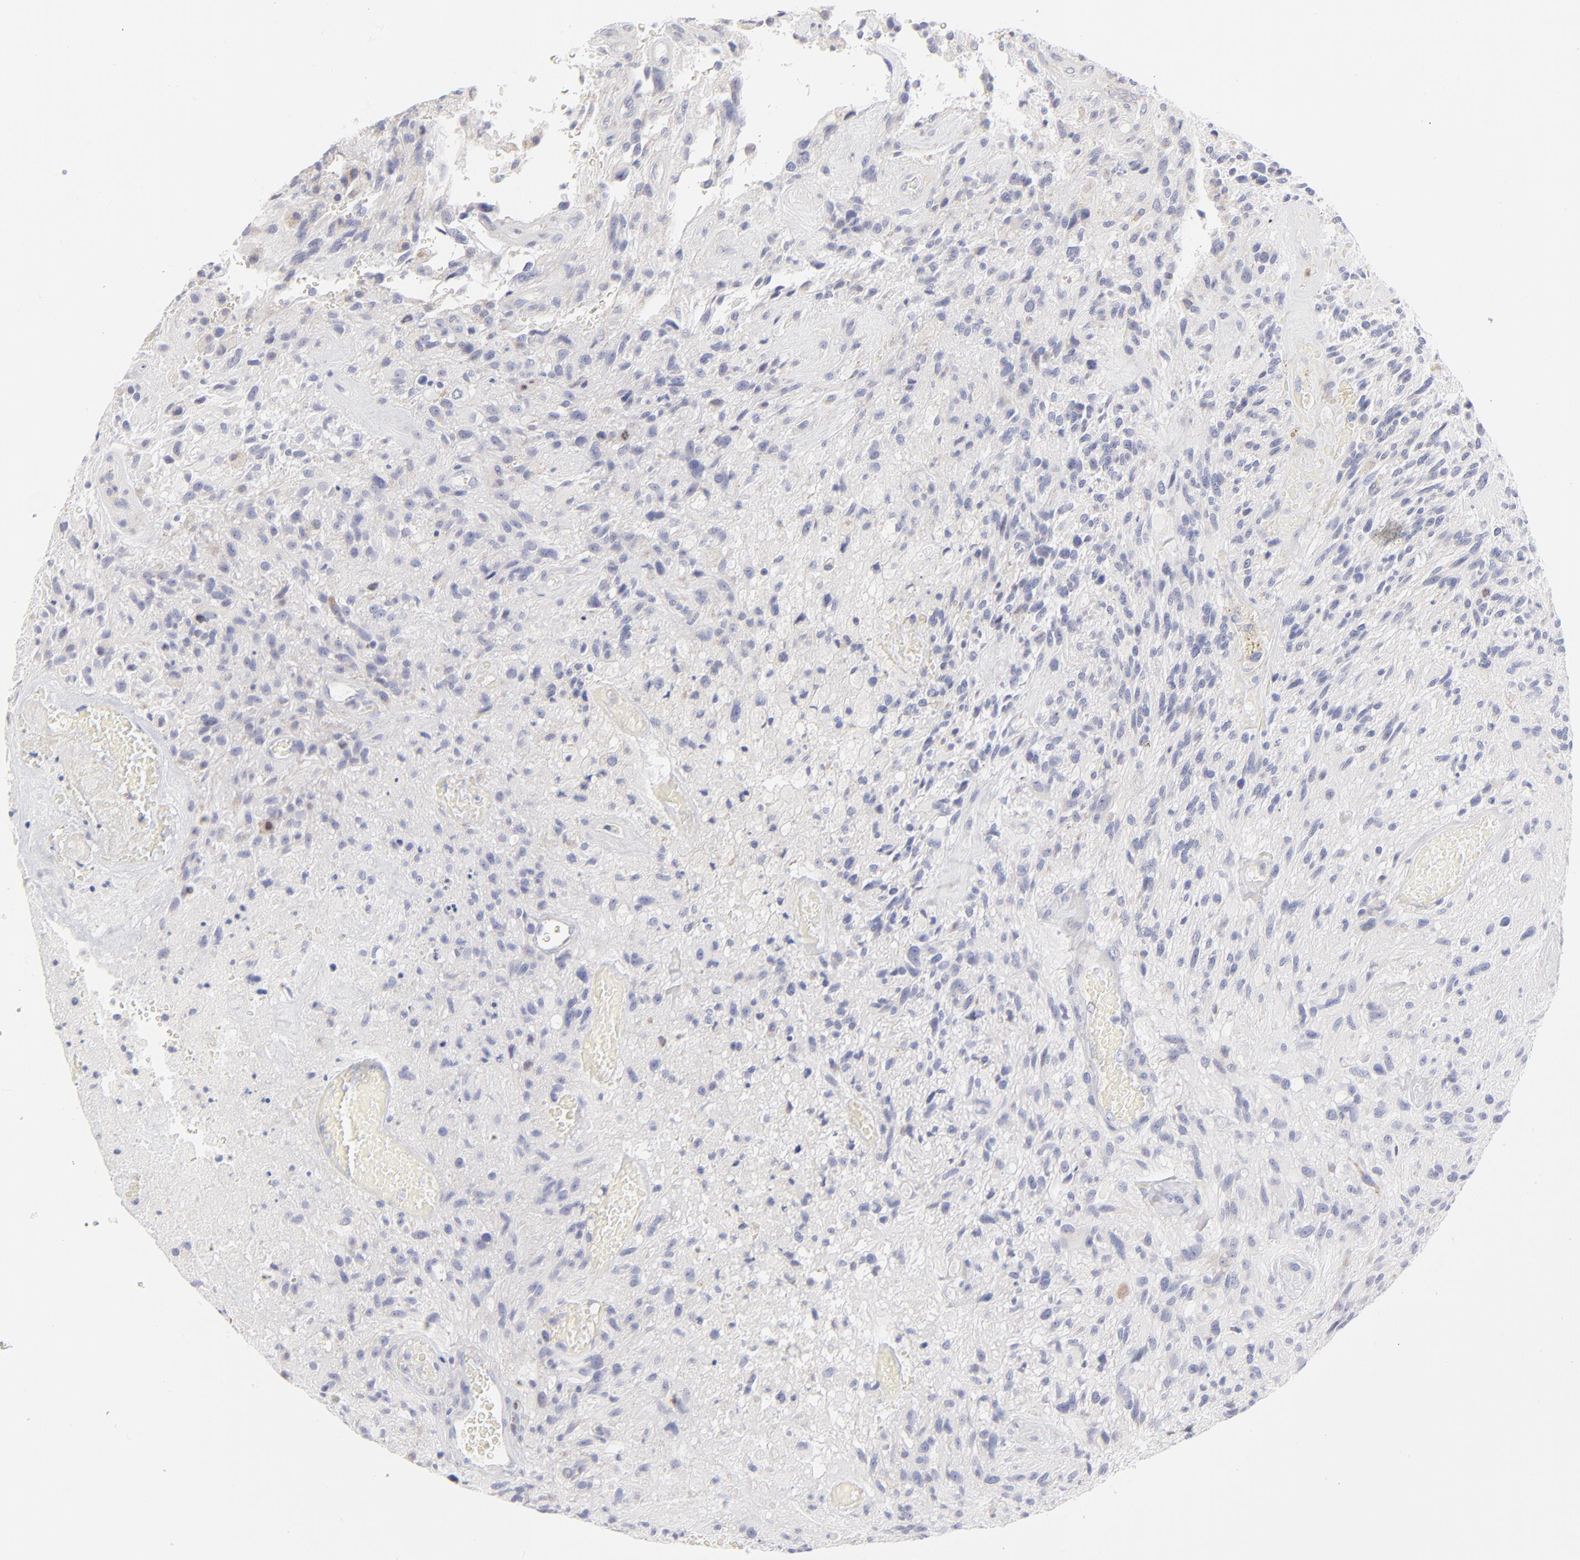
{"staining": {"intensity": "negative", "quantity": "none", "location": "none"}, "tissue": "glioma", "cell_type": "Tumor cells", "image_type": "cancer", "snomed": [{"axis": "morphology", "description": "Normal tissue, NOS"}, {"axis": "morphology", "description": "Glioma, malignant, High grade"}, {"axis": "topography", "description": "Cerebral cortex"}], "caption": "DAB immunohistochemical staining of human malignant high-grade glioma reveals no significant expression in tumor cells.", "gene": "TST", "patient": {"sex": "male", "age": 75}}